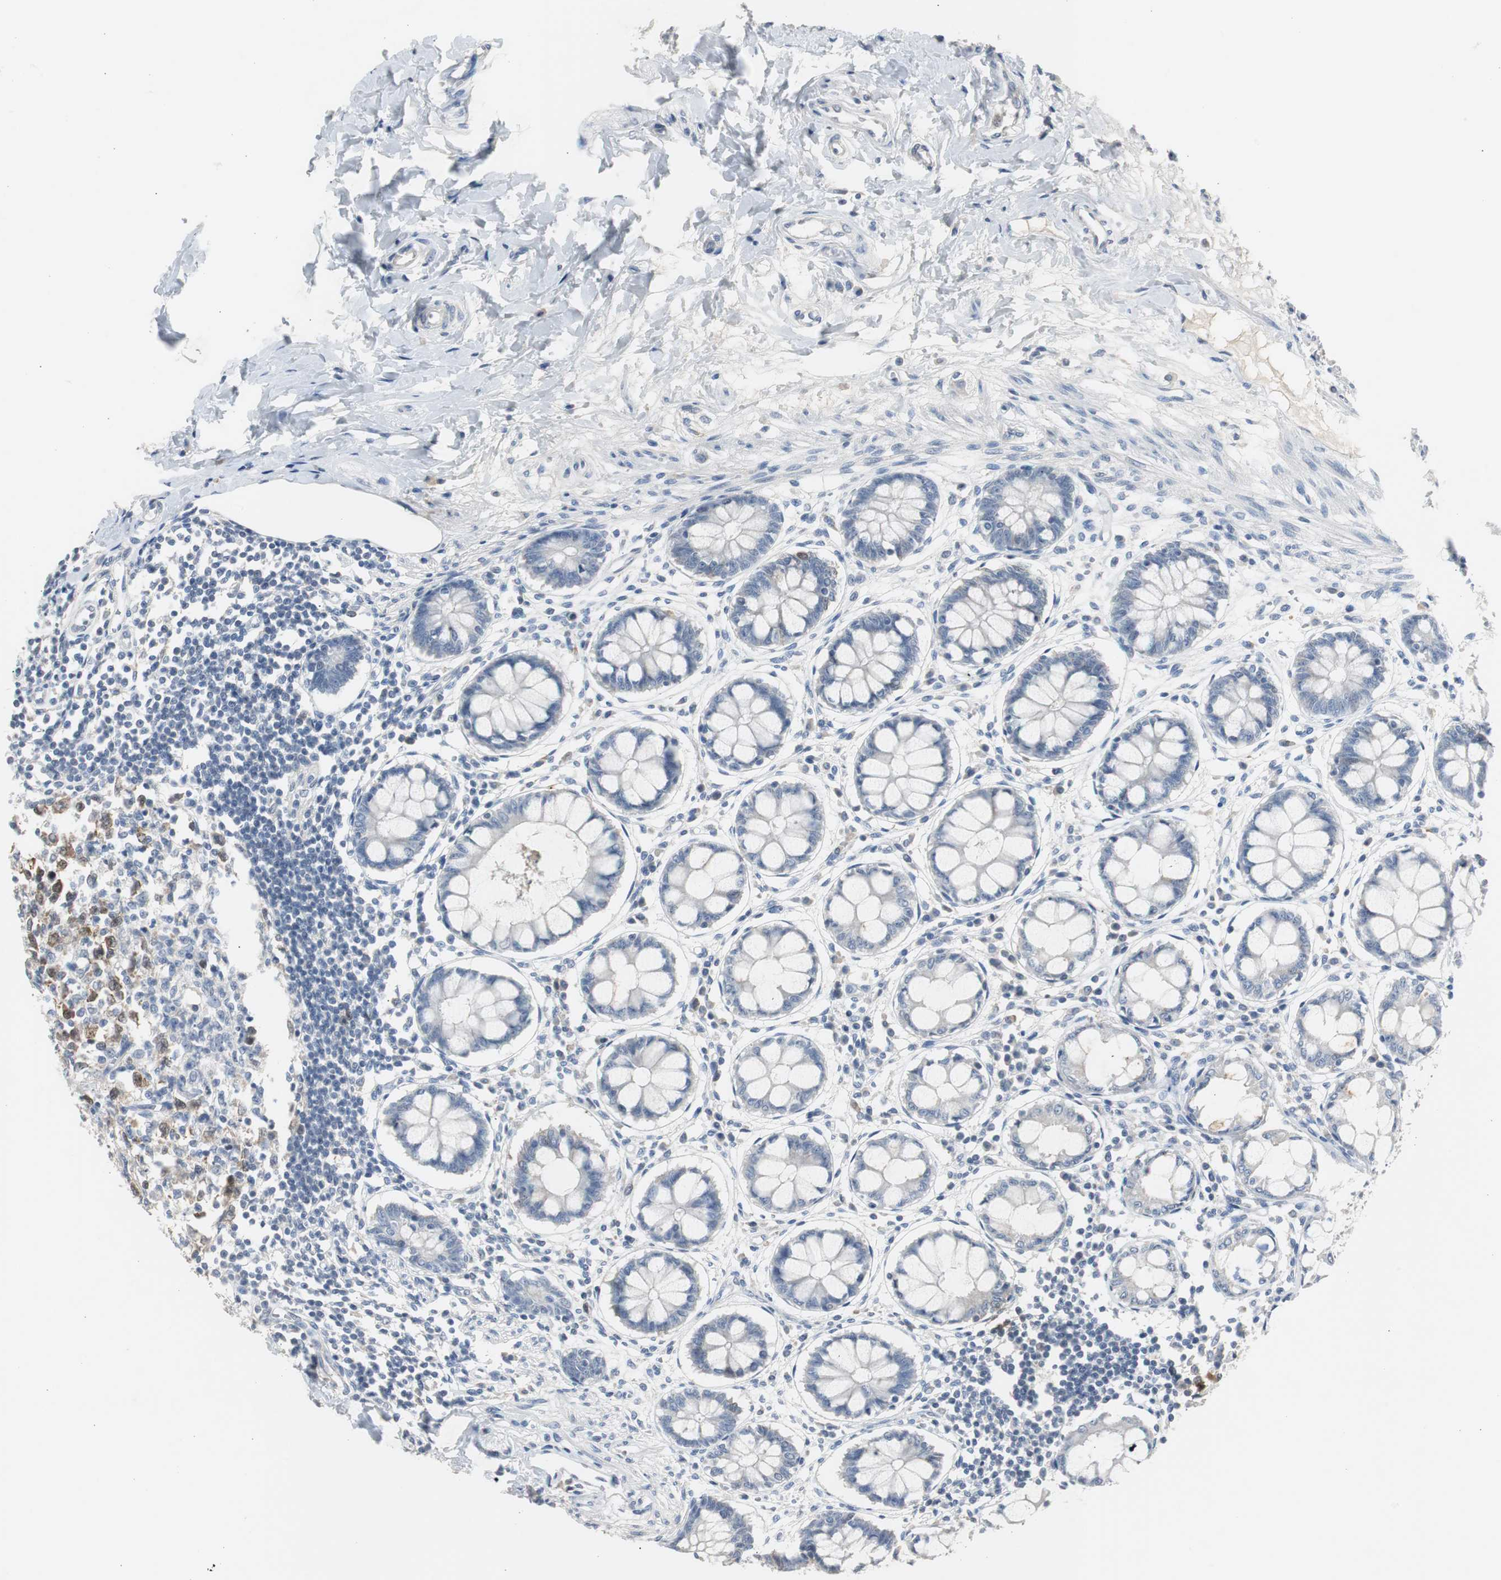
{"staining": {"intensity": "negative", "quantity": "none", "location": "none"}, "tissue": "colon", "cell_type": "Endothelial cells", "image_type": "normal", "snomed": [{"axis": "morphology", "description": "Normal tissue, NOS"}, {"axis": "morphology", "description": "Adenocarcinoma, NOS"}, {"axis": "topography", "description": "Colon"}, {"axis": "topography", "description": "Peripheral nerve tissue"}], "caption": "Immunohistochemical staining of unremarkable colon exhibits no significant expression in endothelial cells.", "gene": "TK1", "patient": {"sex": "male", "age": 14}}